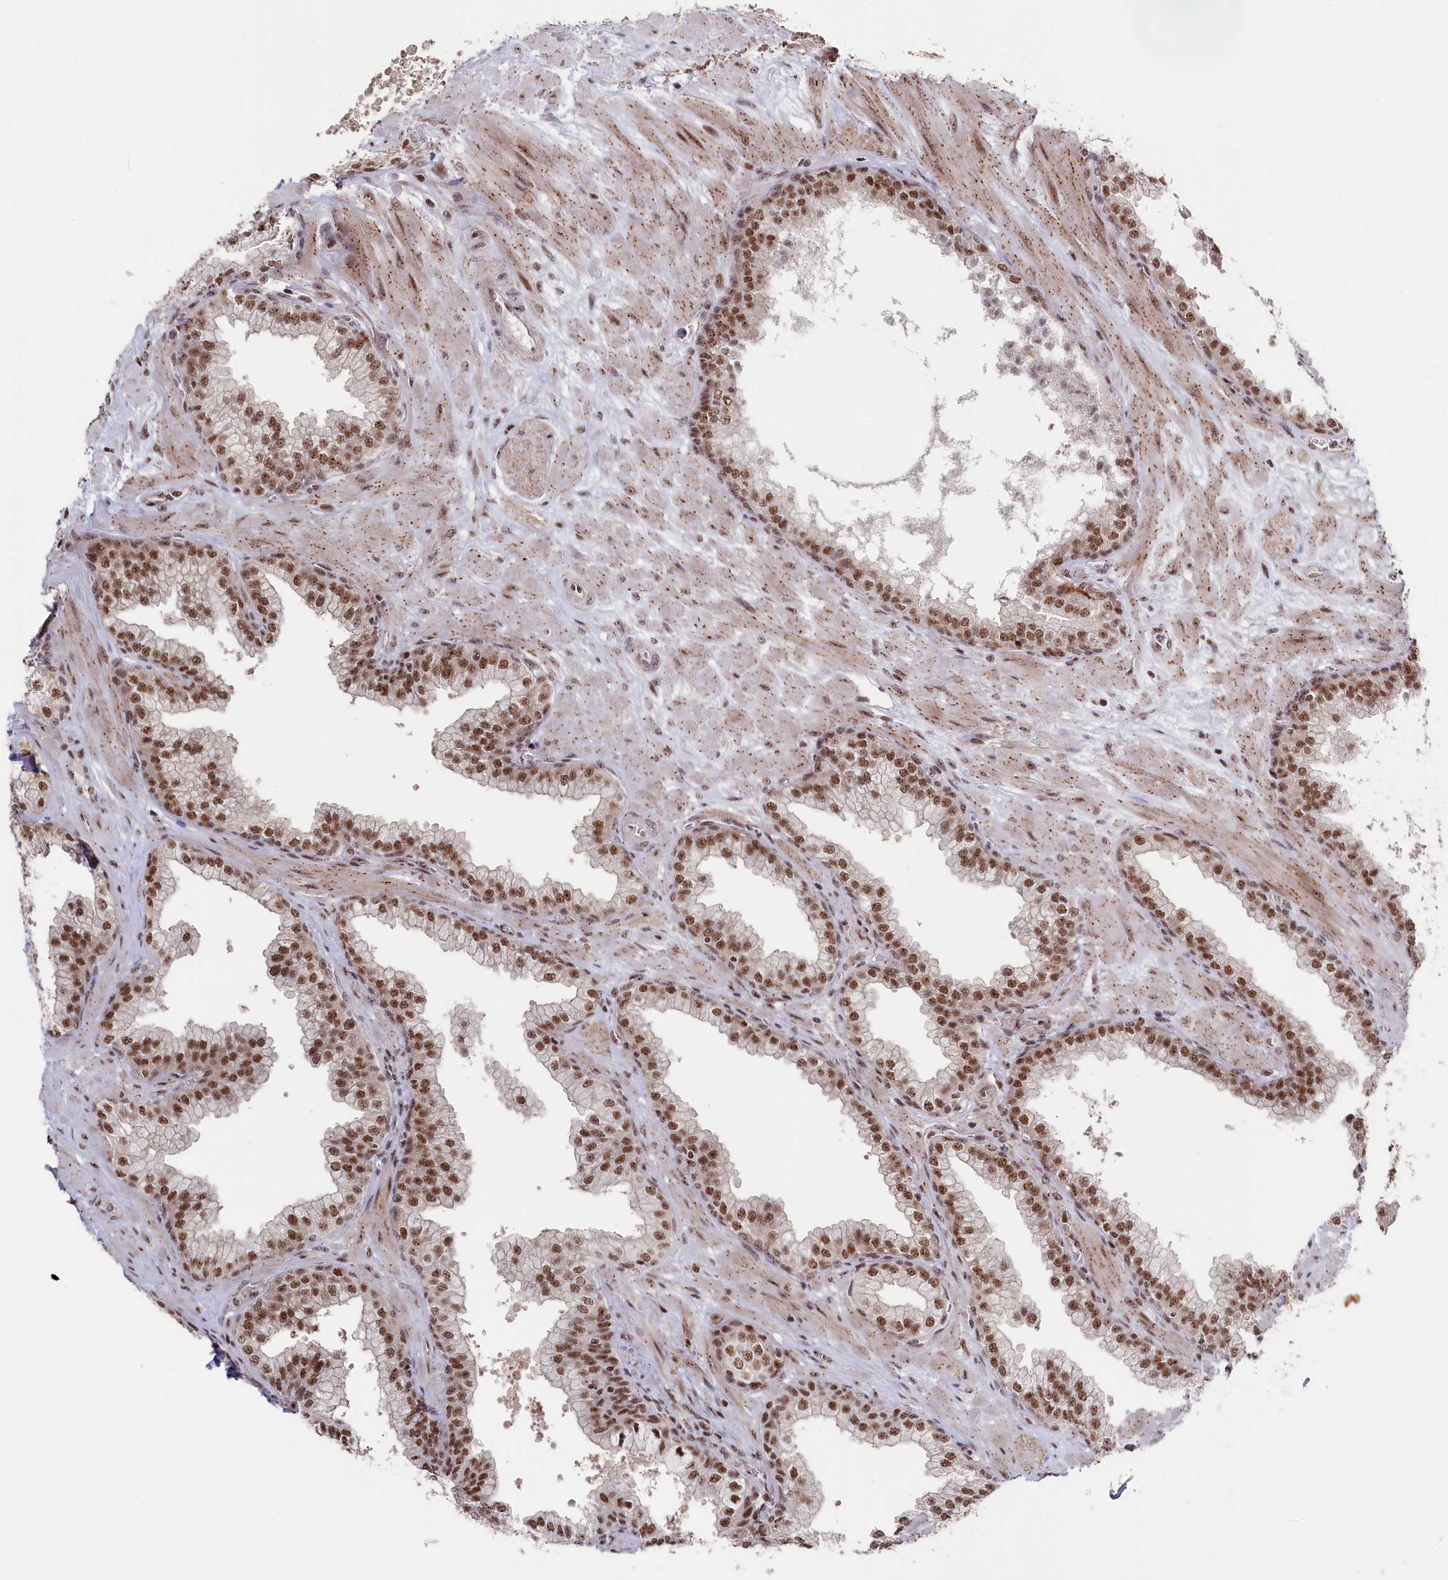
{"staining": {"intensity": "moderate", "quantity": ">75%", "location": "nuclear"}, "tissue": "prostate", "cell_type": "Glandular cells", "image_type": "normal", "snomed": [{"axis": "morphology", "description": "Normal tissue, NOS"}, {"axis": "topography", "description": "Prostate"}], "caption": "This micrograph shows IHC staining of normal human prostate, with medium moderate nuclear expression in about >75% of glandular cells.", "gene": "POLR2H", "patient": {"sex": "male", "age": 60}}